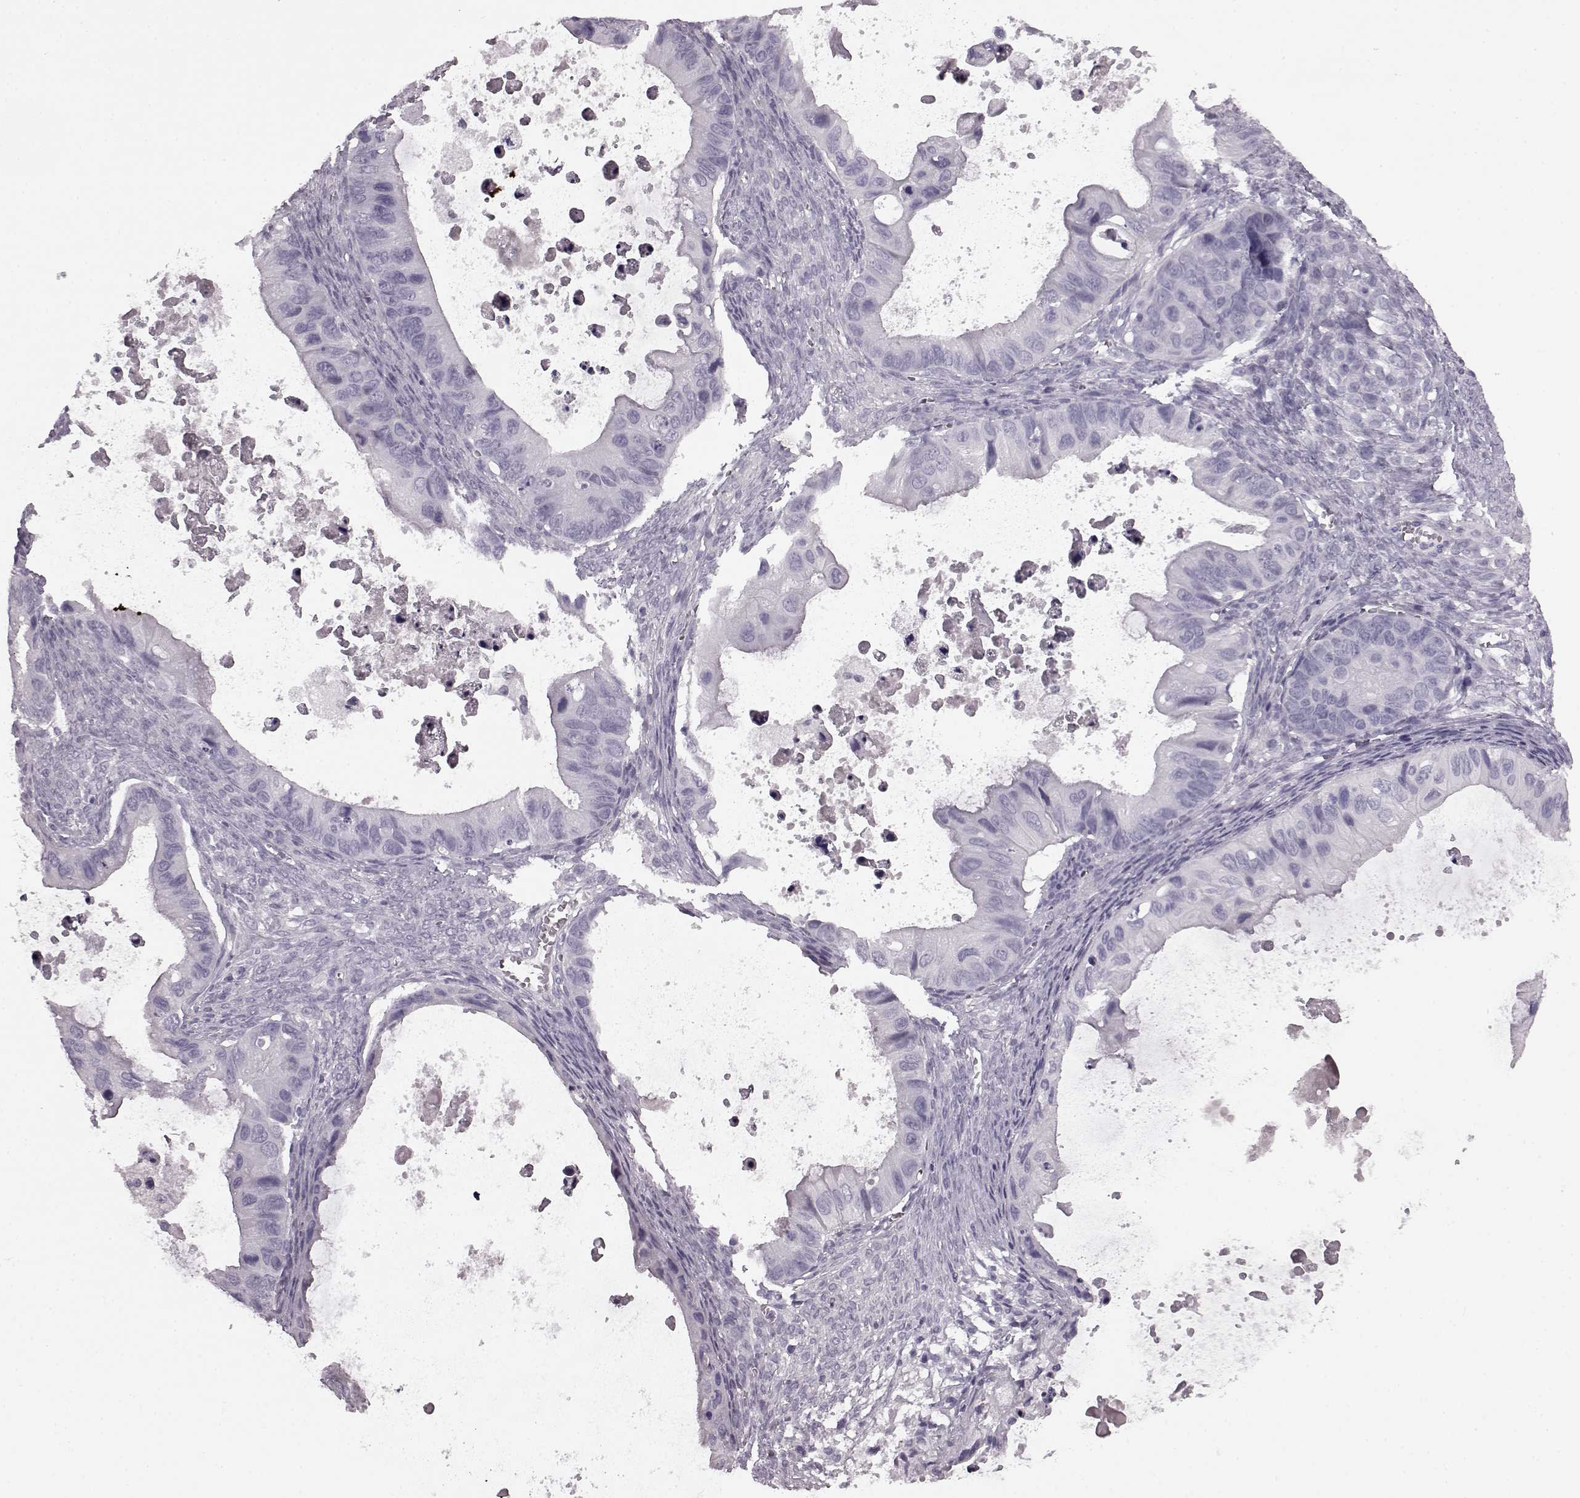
{"staining": {"intensity": "negative", "quantity": "none", "location": "none"}, "tissue": "ovarian cancer", "cell_type": "Tumor cells", "image_type": "cancer", "snomed": [{"axis": "morphology", "description": "Cystadenocarcinoma, mucinous, NOS"}, {"axis": "topography", "description": "Ovary"}], "caption": "Micrograph shows no significant protein expression in tumor cells of ovarian mucinous cystadenocarcinoma.", "gene": "AIPL1", "patient": {"sex": "female", "age": 64}}